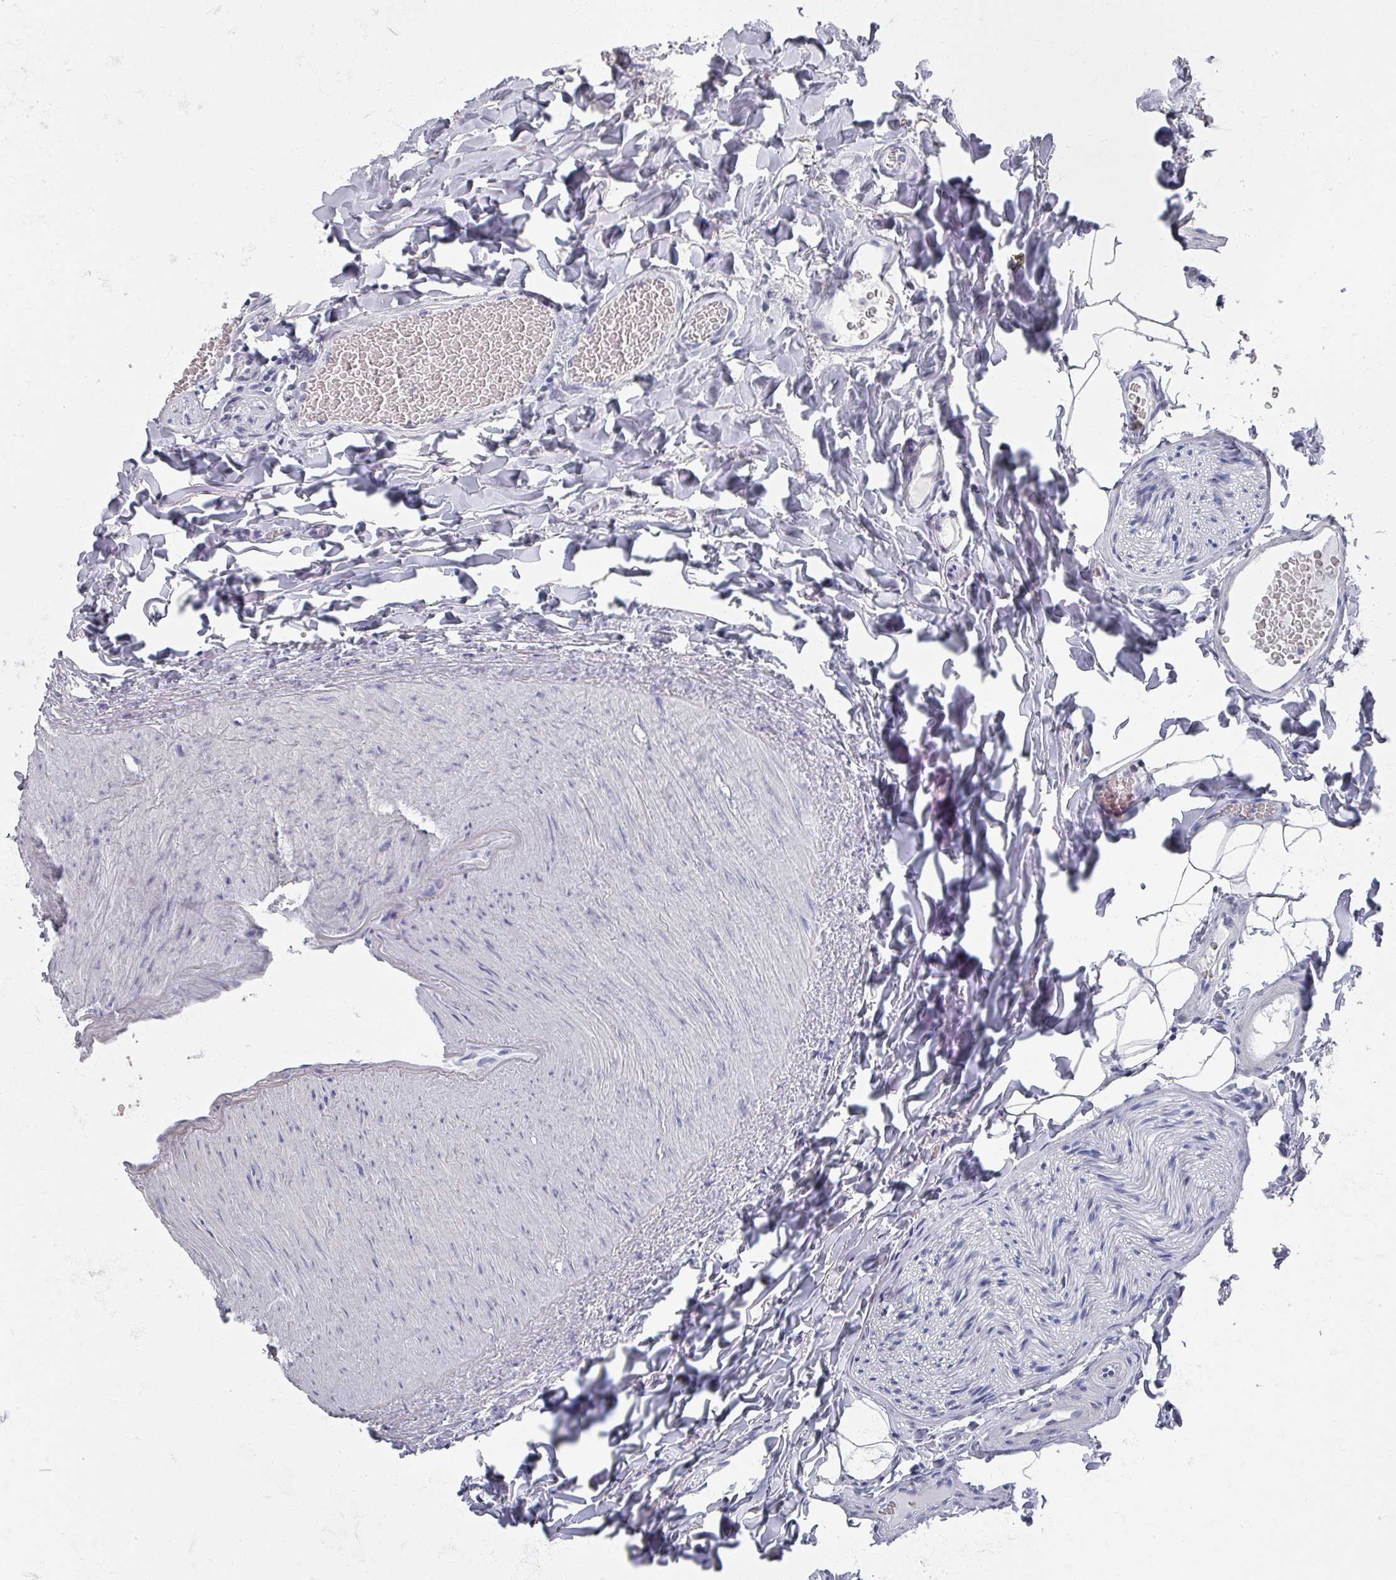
{"staining": {"intensity": "negative", "quantity": "none", "location": "none"}, "tissue": "adipose tissue", "cell_type": "Adipocytes", "image_type": "normal", "snomed": [{"axis": "morphology", "description": "Normal tissue, NOS"}, {"axis": "morphology", "description": "Carcinoma, NOS"}, {"axis": "topography", "description": "Pancreas"}, {"axis": "topography", "description": "Peripheral nerve tissue"}], "caption": "Image shows no significant protein expression in adipocytes of normal adipose tissue. (DAB (3,3'-diaminobenzidine) IHC with hematoxylin counter stain).", "gene": "OMG", "patient": {"sex": "female", "age": 29}}